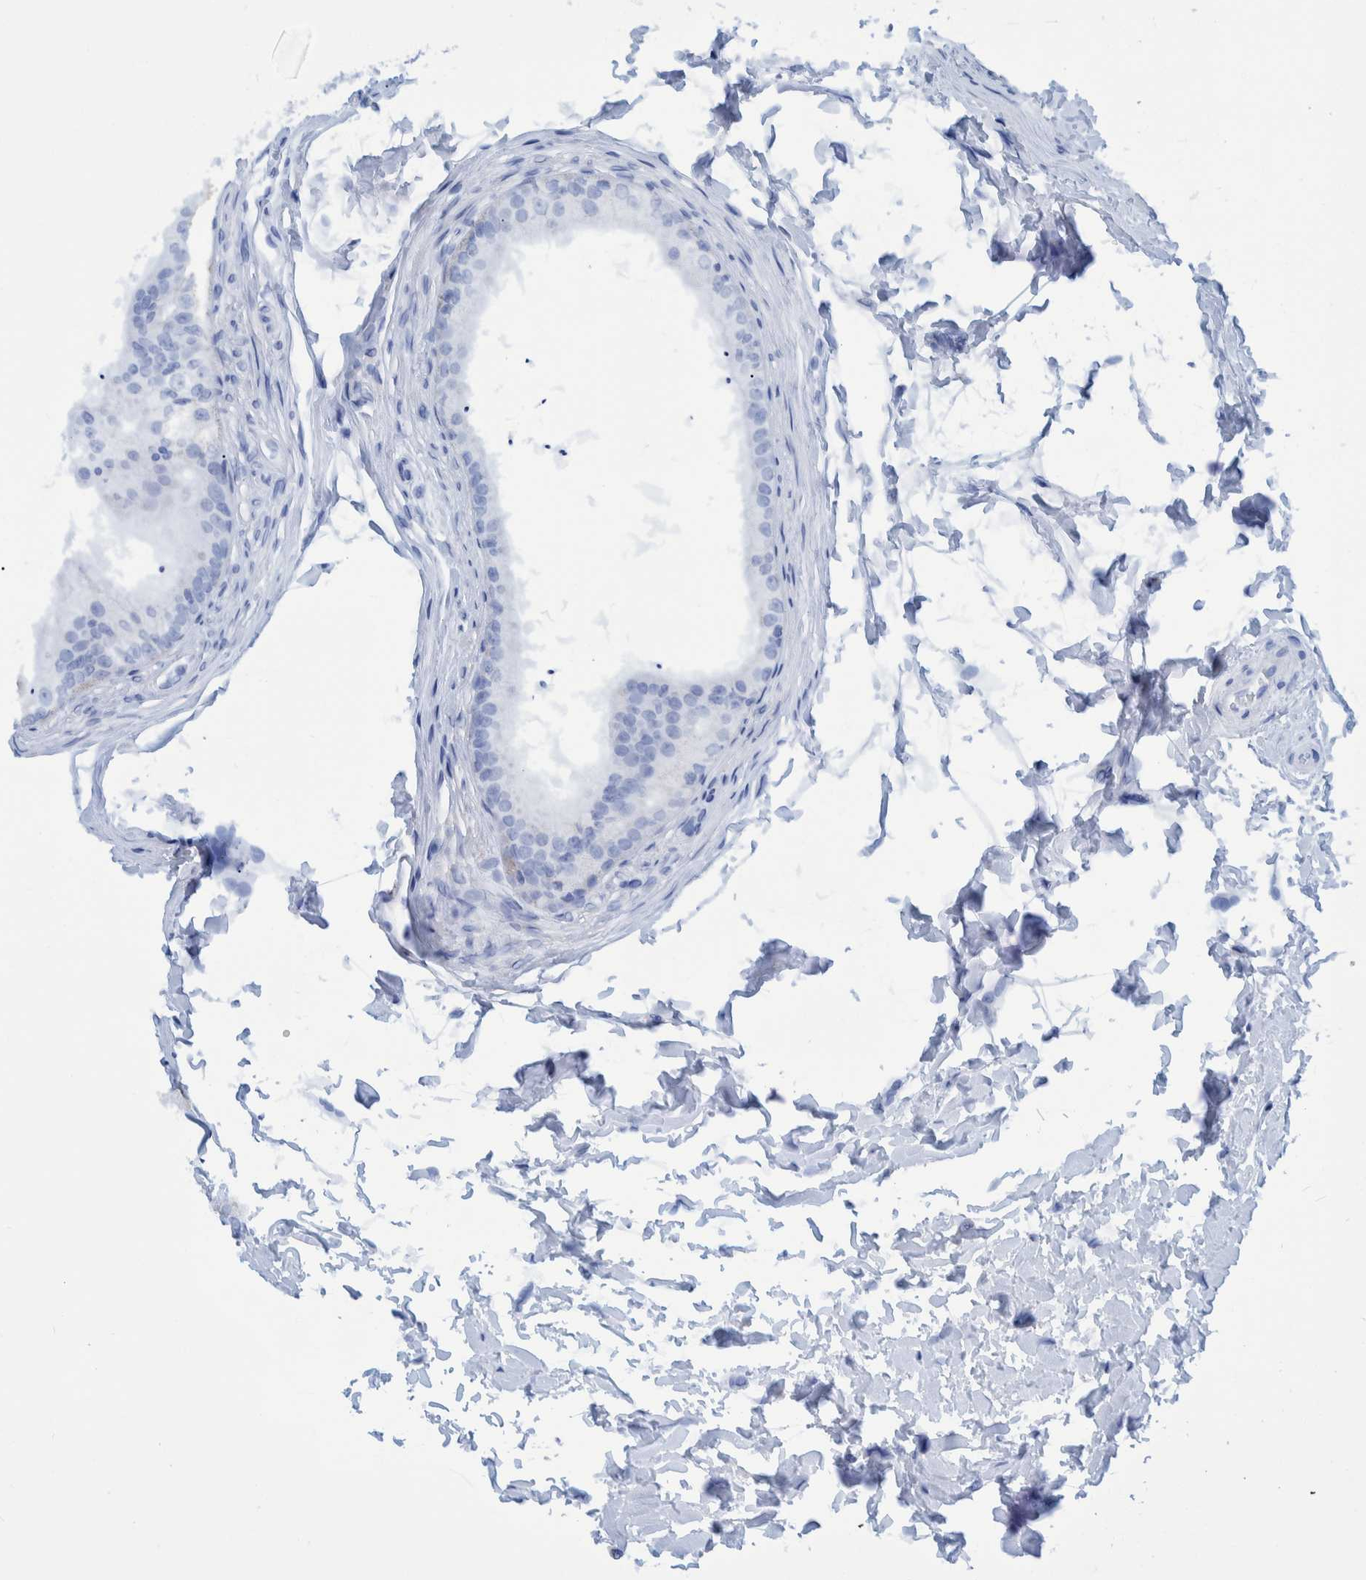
{"staining": {"intensity": "negative", "quantity": "none", "location": "none"}, "tissue": "epididymis", "cell_type": "Glandular cells", "image_type": "normal", "snomed": [{"axis": "morphology", "description": "Normal tissue, NOS"}, {"axis": "topography", "description": "Epididymis"}], "caption": "This is a photomicrograph of immunohistochemistry staining of benign epididymis, which shows no positivity in glandular cells.", "gene": "BZW2", "patient": {"sex": "male", "age": 56}}